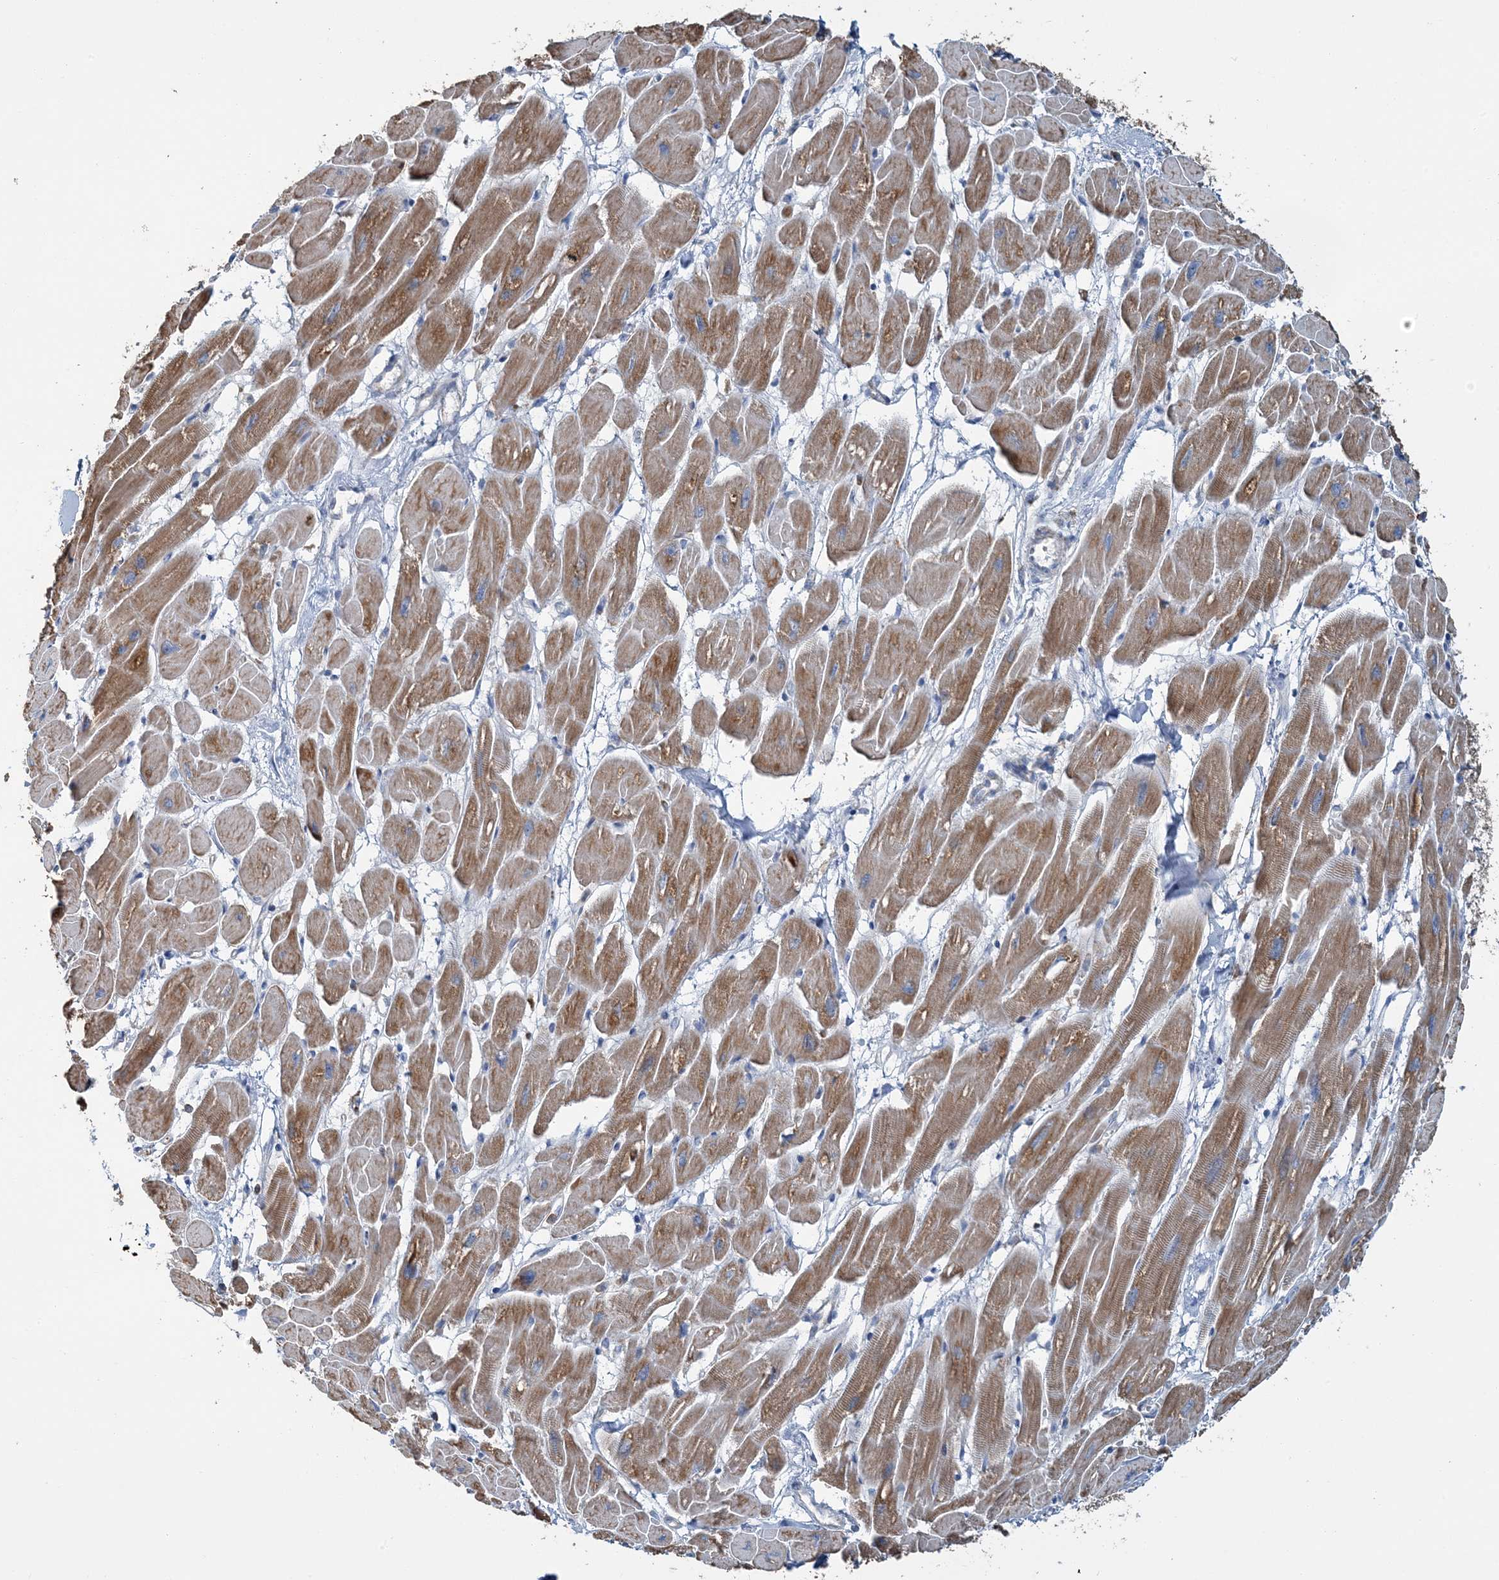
{"staining": {"intensity": "moderate", "quantity": ">75%", "location": "cytoplasmic/membranous"}, "tissue": "heart muscle", "cell_type": "Cardiomyocytes", "image_type": "normal", "snomed": [{"axis": "morphology", "description": "Normal tissue, NOS"}, {"axis": "topography", "description": "Heart"}], "caption": "Heart muscle stained for a protein (brown) displays moderate cytoplasmic/membranous positive expression in about >75% of cardiomyocytes.", "gene": "TMLHE", "patient": {"sex": "female", "age": 54}}